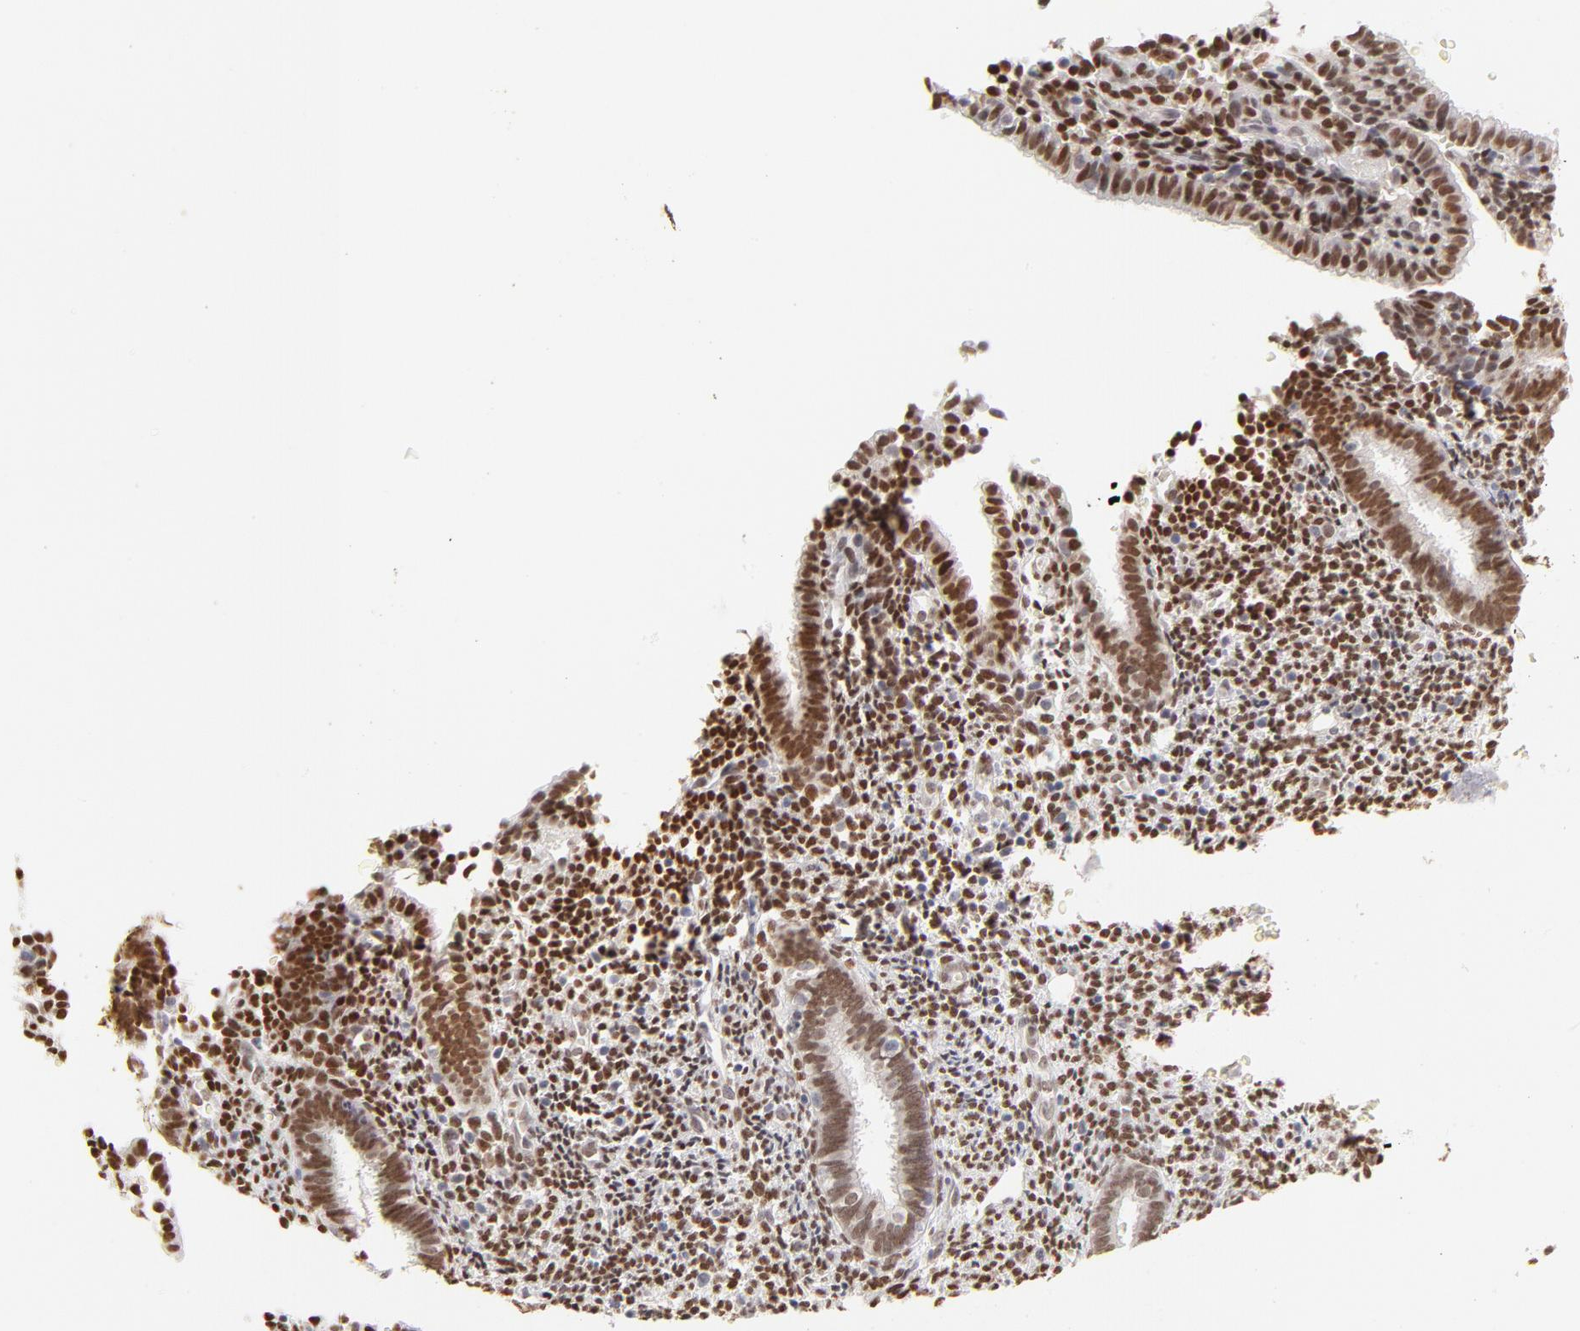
{"staining": {"intensity": "moderate", "quantity": ">75%", "location": "nuclear"}, "tissue": "endometrium", "cell_type": "Cells in endometrial stroma", "image_type": "normal", "snomed": [{"axis": "morphology", "description": "Normal tissue, NOS"}, {"axis": "topography", "description": "Endometrium"}], "caption": "Immunohistochemistry of normal endometrium shows medium levels of moderate nuclear positivity in about >75% of cells in endometrial stroma.", "gene": "PBX1", "patient": {"sex": "female", "age": 27}}